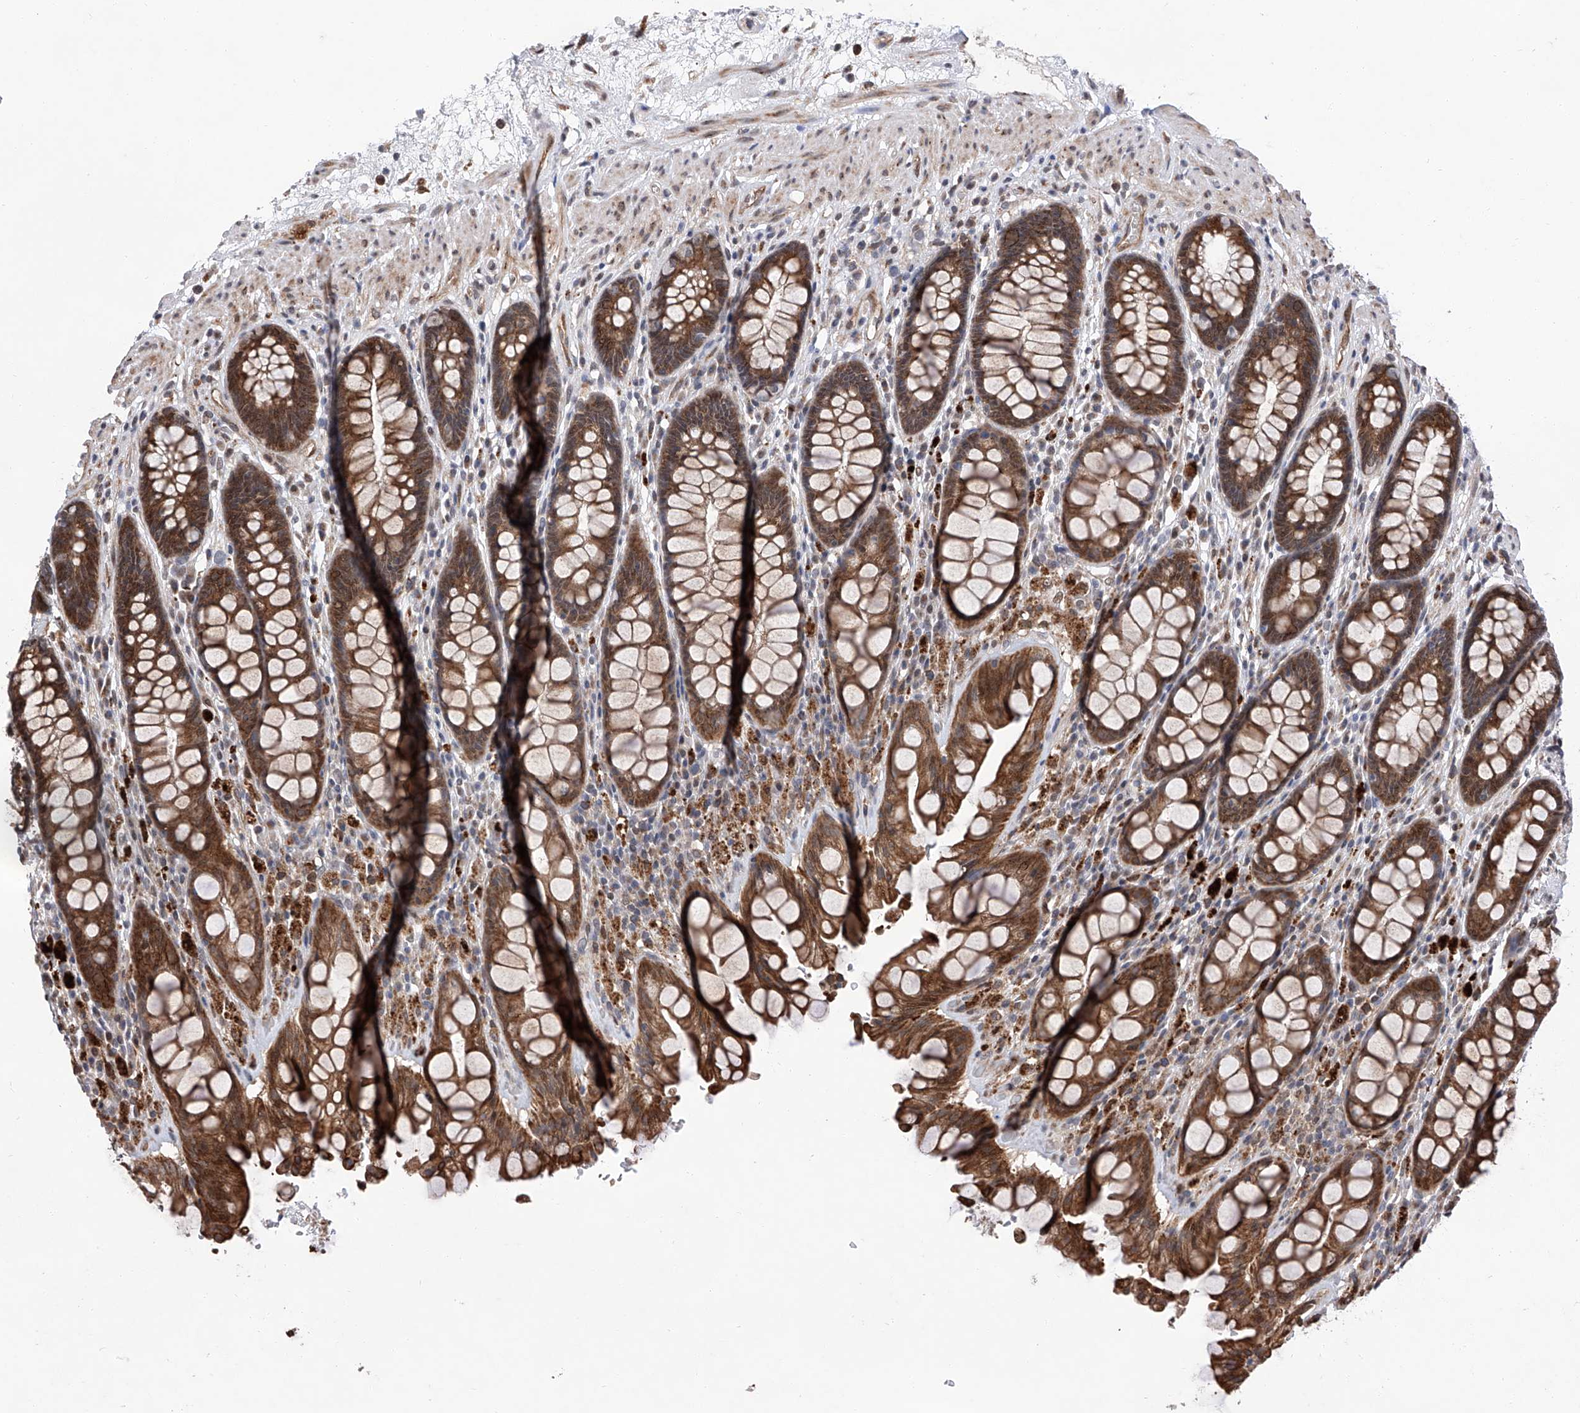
{"staining": {"intensity": "strong", "quantity": ">75%", "location": "cytoplasmic/membranous"}, "tissue": "rectum", "cell_type": "Glandular cells", "image_type": "normal", "snomed": [{"axis": "morphology", "description": "Normal tissue, NOS"}, {"axis": "topography", "description": "Rectum"}], "caption": "Approximately >75% of glandular cells in normal rectum exhibit strong cytoplasmic/membranous protein staining as visualized by brown immunohistochemical staining.", "gene": "FARP2", "patient": {"sex": "male", "age": 64}}